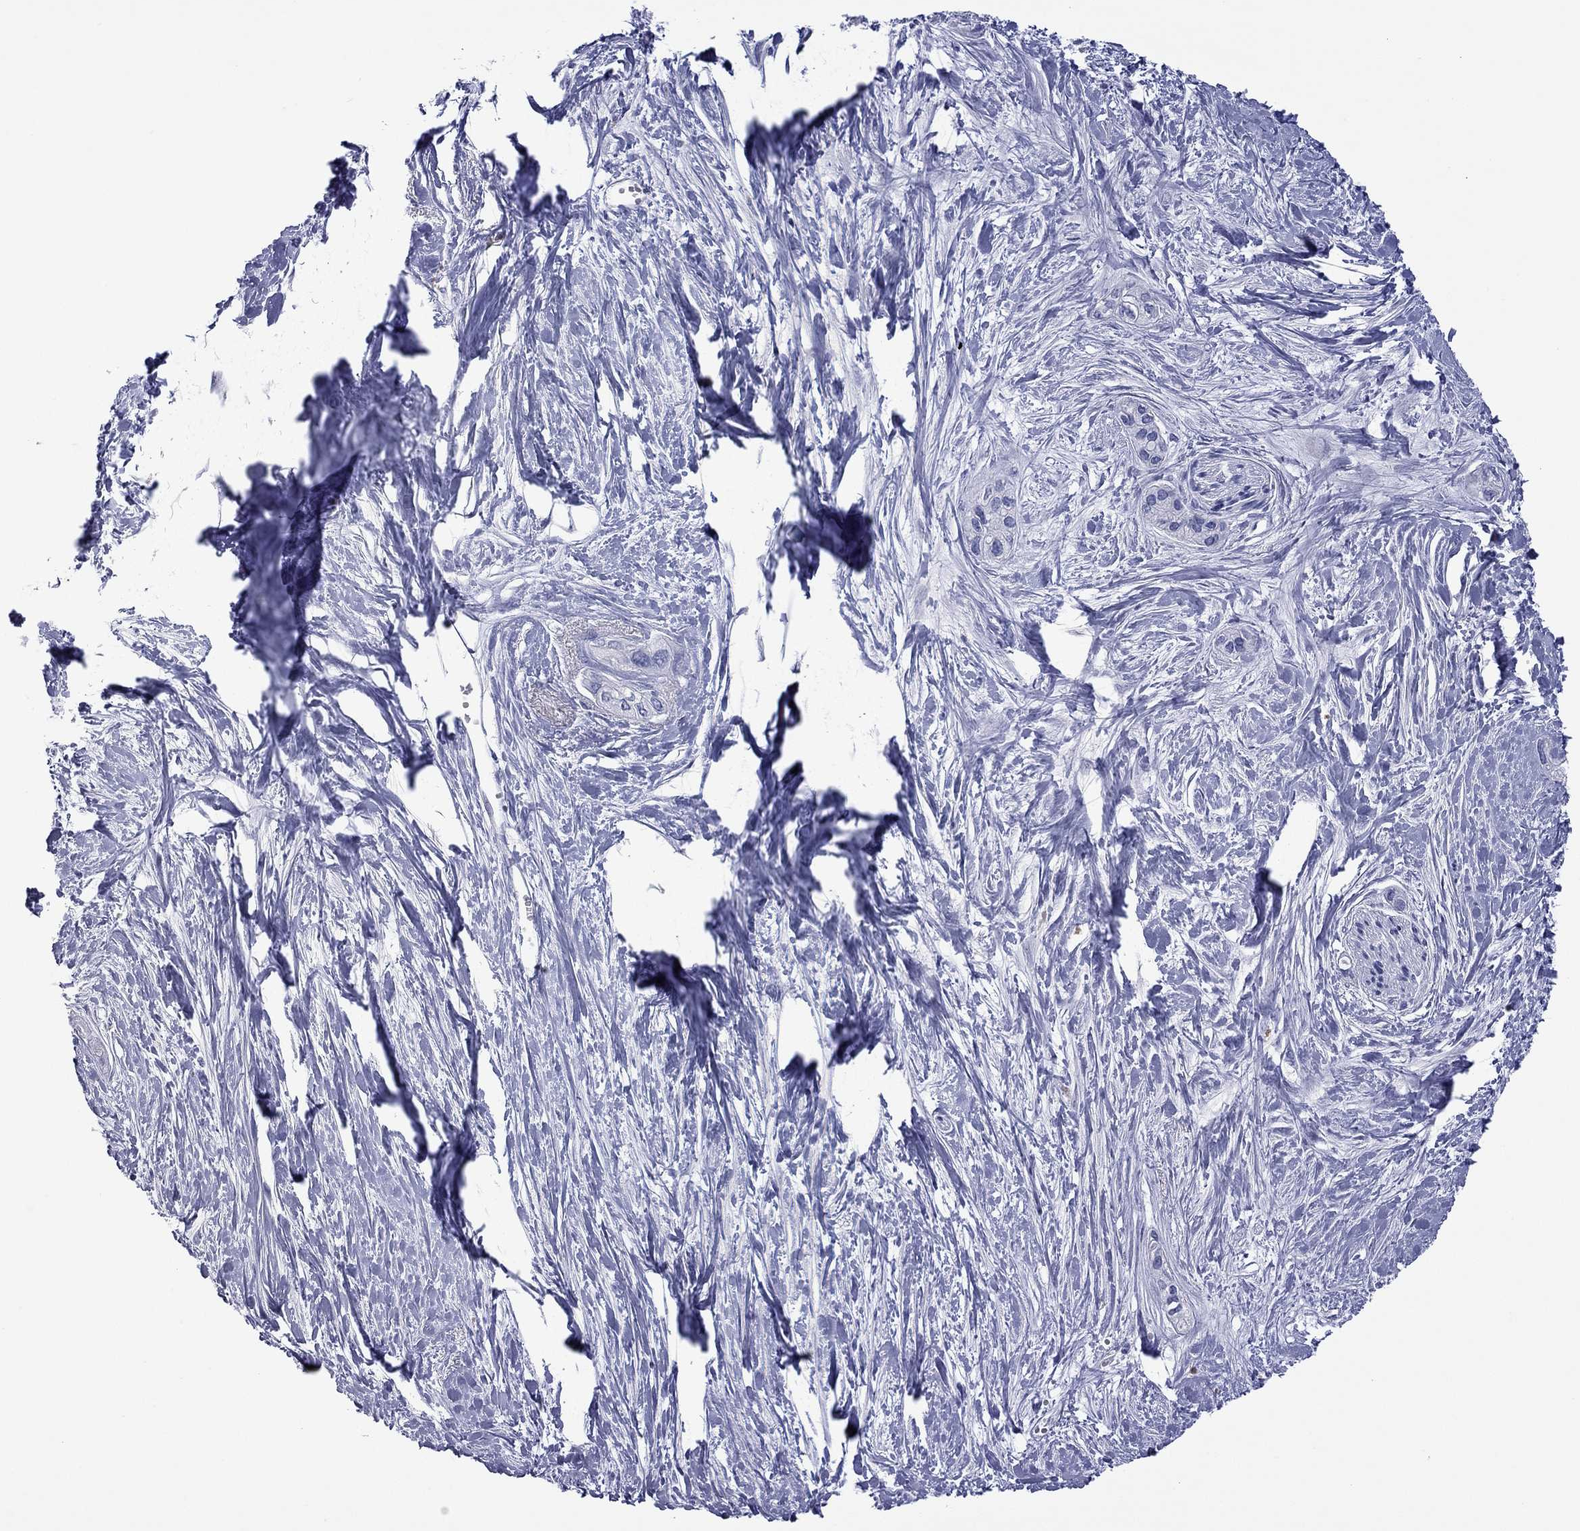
{"staining": {"intensity": "negative", "quantity": "none", "location": "none"}, "tissue": "pancreatic cancer", "cell_type": "Tumor cells", "image_type": "cancer", "snomed": [{"axis": "morphology", "description": "Adenocarcinoma, NOS"}, {"axis": "topography", "description": "Pancreas"}], "caption": "A photomicrograph of pancreatic adenocarcinoma stained for a protein reveals no brown staining in tumor cells.", "gene": "CTNNBIP1", "patient": {"sex": "female", "age": 50}}